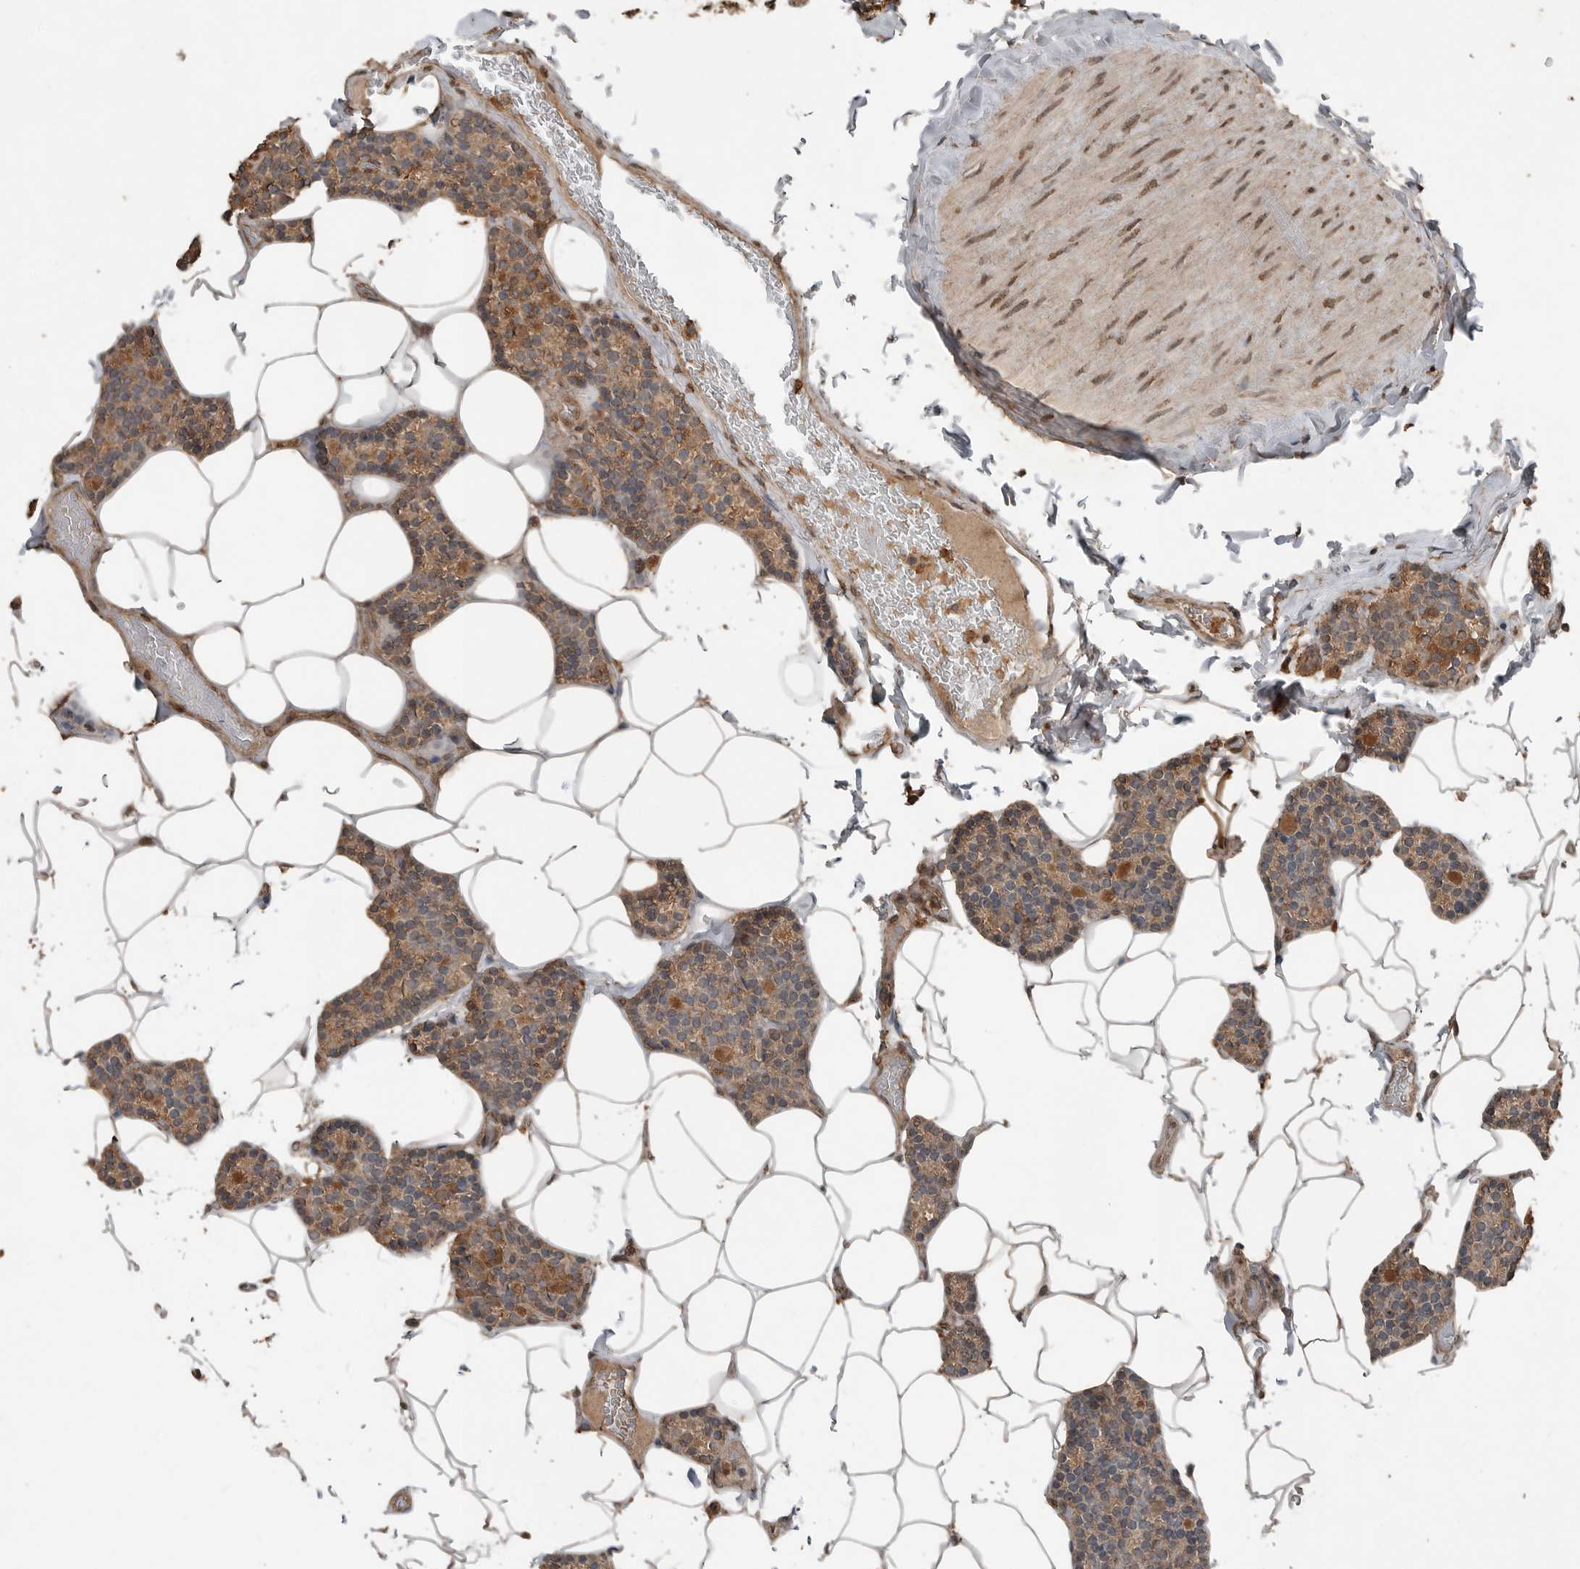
{"staining": {"intensity": "moderate", "quantity": ">75%", "location": "cytoplasmic/membranous"}, "tissue": "parathyroid gland", "cell_type": "Glandular cells", "image_type": "normal", "snomed": [{"axis": "morphology", "description": "Normal tissue, NOS"}, {"axis": "topography", "description": "Parathyroid gland"}], "caption": "Parathyroid gland was stained to show a protein in brown. There is medium levels of moderate cytoplasmic/membranous staining in approximately >75% of glandular cells. The staining is performed using DAB brown chromogen to label protein expression. The nuclei are counter-stained blue using hematoxylin.", "gene": "BLZF1", "patient": {"sex": "male", "age": 52}}